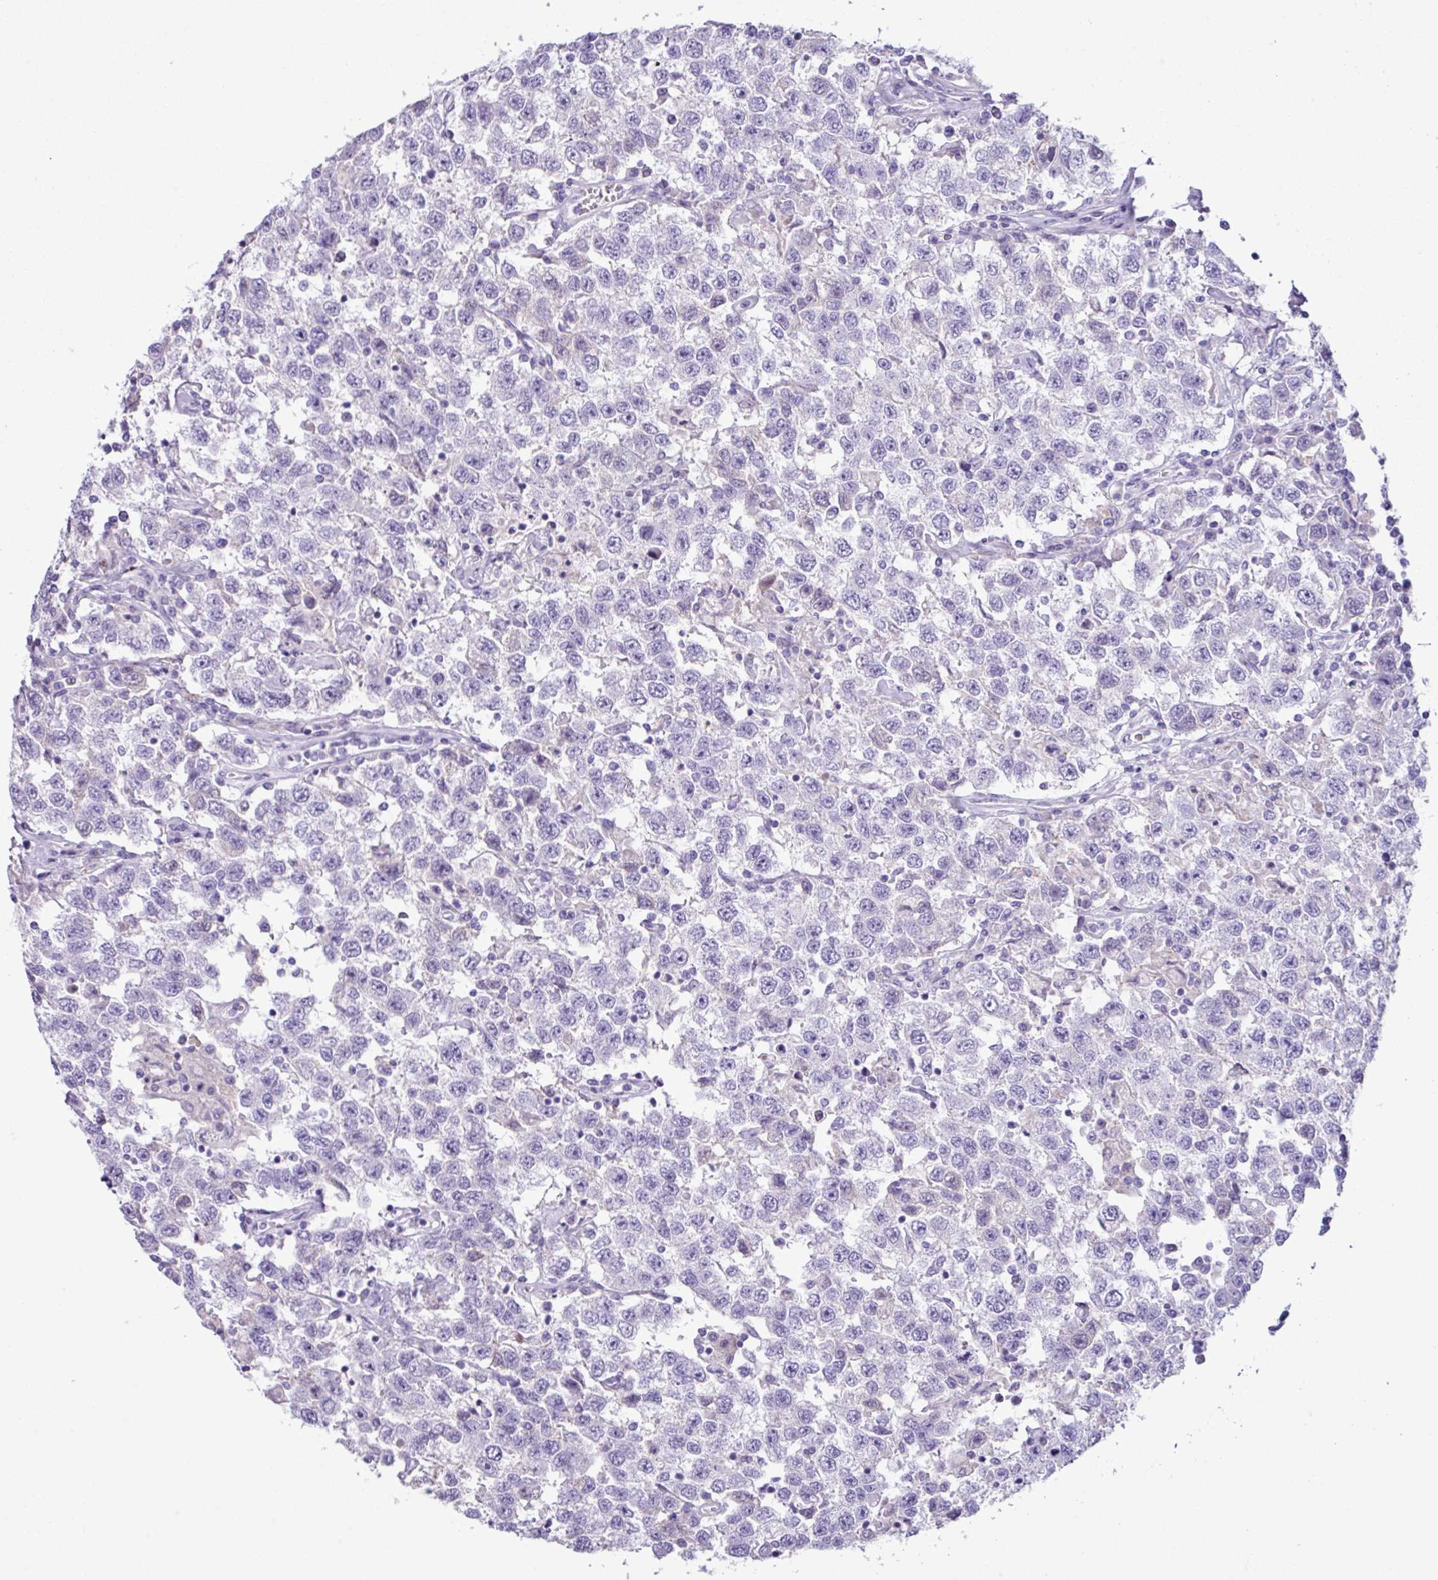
{"staining": {"intensity": "negative", "quantity": "none", "location": "none"}, "tissue": "testis cancer", "cell_type": "Tumor cells", "image_type": "cancer", "snomed": [{"axis": "morphology", "description": "Seminoma, NOS"}, {"axis": "topography", "description": "Testis"}], "caption": "Immunohistochemistry of testis cancer demonstrates no expression in tumor cells. (DAB (3,3'-diaminobenzidine) immunohistochemistry with hematoxylin counter stain).", "gene": "CYSTM1", "patient": {"sex": "male", "age": 41}}